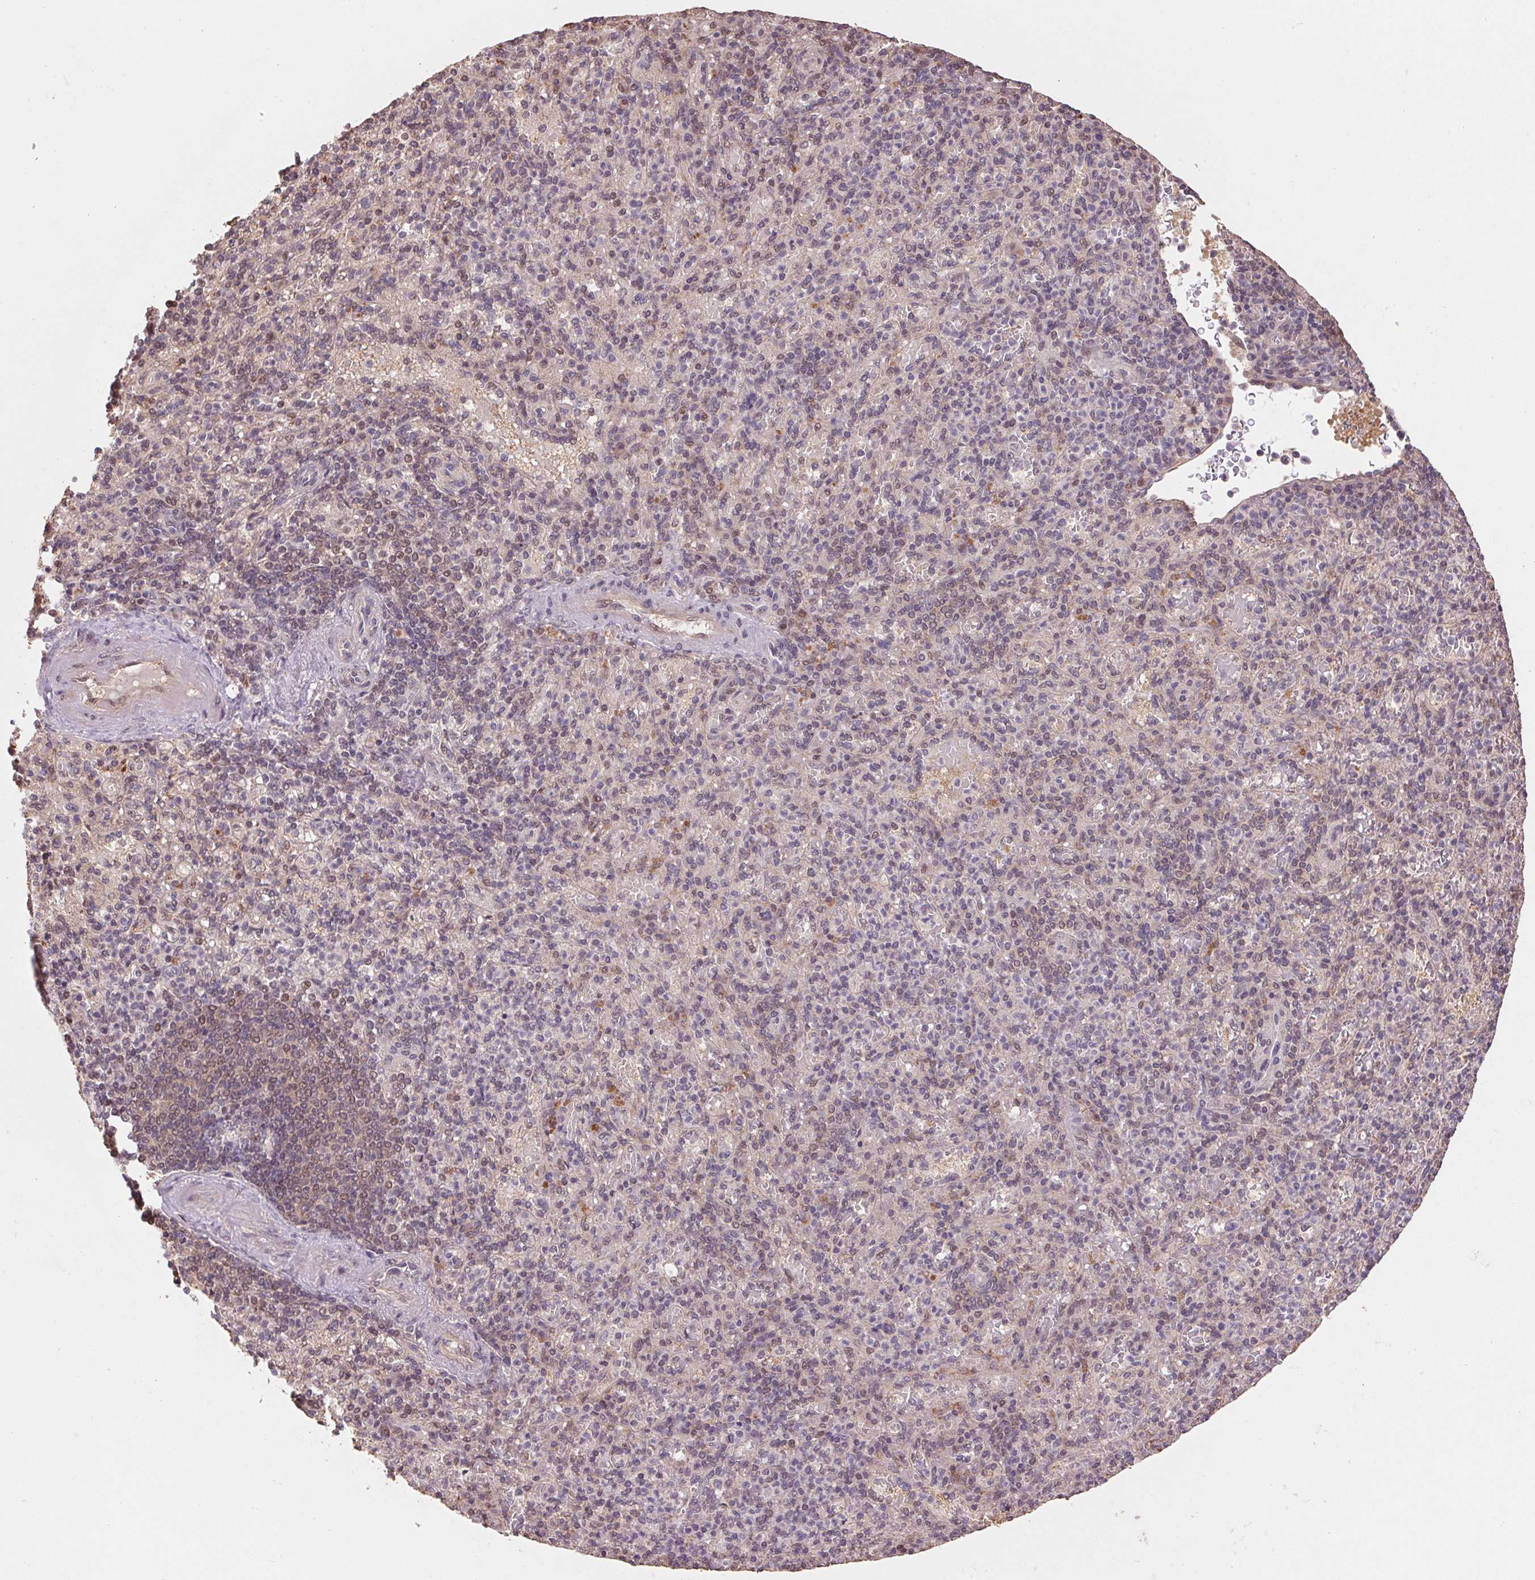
{"staining": {"intensity": "weak", "quantity": "25%-75%", "location": "nuclear"}, "tissue": "spleen", "cell_type": "Cells in red pulp", "image_type": "normal", "snomed": [{"axis": "morphology", "description": "Normal tissue, NOS"}, {"axis": "topography", "description": "Spleen"}], "caption": "Protein analysis of benign spleen demonstrates weak nuclear expression in about 25%-75% of cells in red pulp.", "gene": "CUTA", "patient": {"sex": "female", "age": 74}}